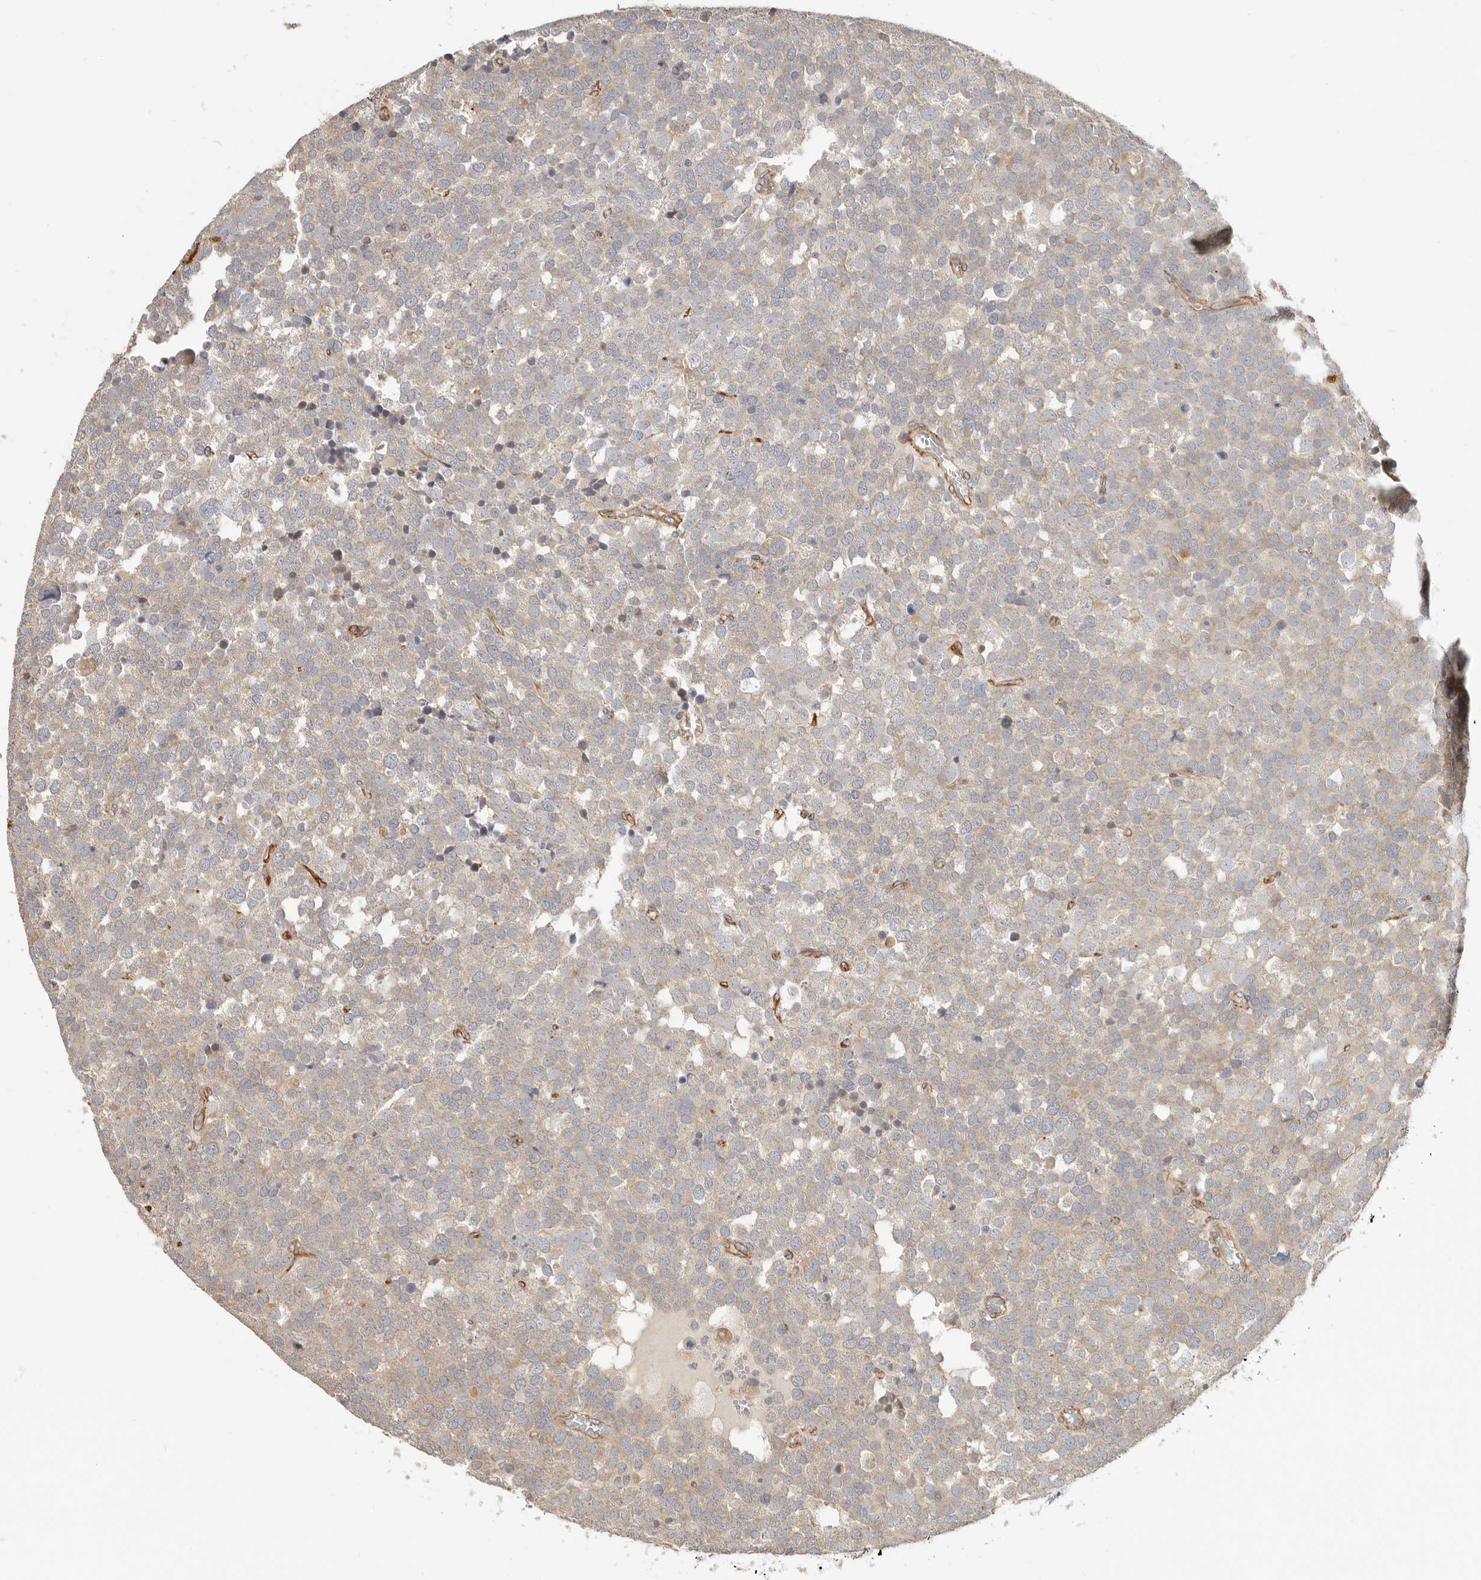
{"staining": {"intensity": "negative", "quantity": "none", "location": "none"}, "tissue": "testis cancer", "cell_type": "Tumor cells", "image_type": "cancer", "snomed": [{"axis": "morphology", "description": "Seminoma, NOS"}, {"axis": "topography", "description": "Testis"}], "caption": "This is a image of IHC staining of seminoma (testis), which shows no expression in tumor cells.", "gene": "SPRING1", "patient": {"sex": "male", "age": 71}}